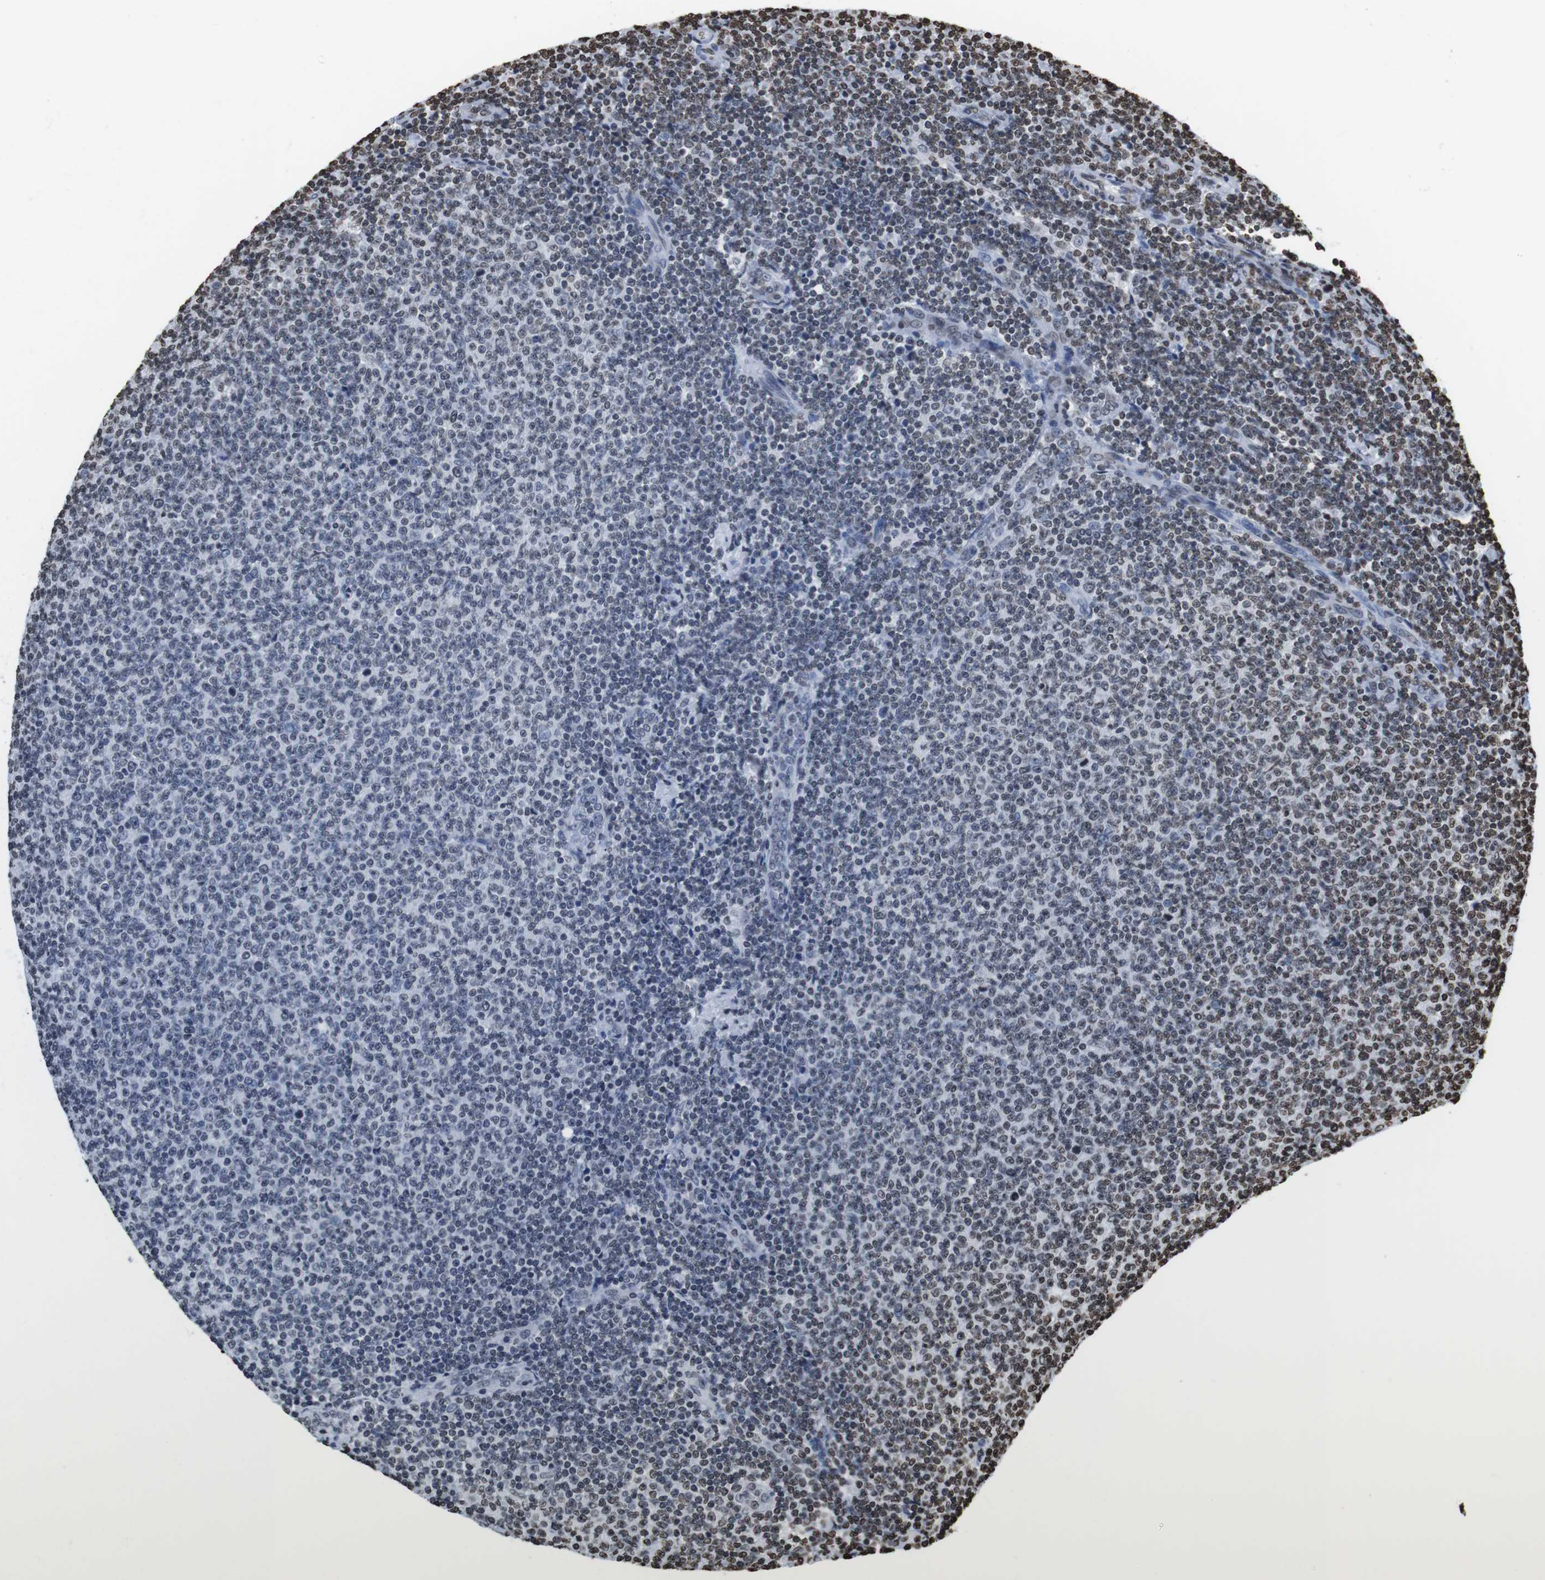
{"staining": {"intensity": "moderate", "quantity": "<25%", "location": "nuclear"}, "tissue": "lymphoma", "cell_type": "Tumor cells", "image_type": "cancer", "snomed": [{"axis": "morphology", "description": "Malignant lymphoma, non-Hodgkin's type, Low grade"}, {"axis": "topography", "description": "Lymph node"}], "caption": "Moderate nuclear protein staining is seen in approximately <25% of tumor cells in lymphoma. The staining is performed using DAB brown chromogen to label protein expression. The nuclei are counter-stained blue using hematoxylin.", "gene": "BSX", "patient": {"sex": "male", "age": 66}}